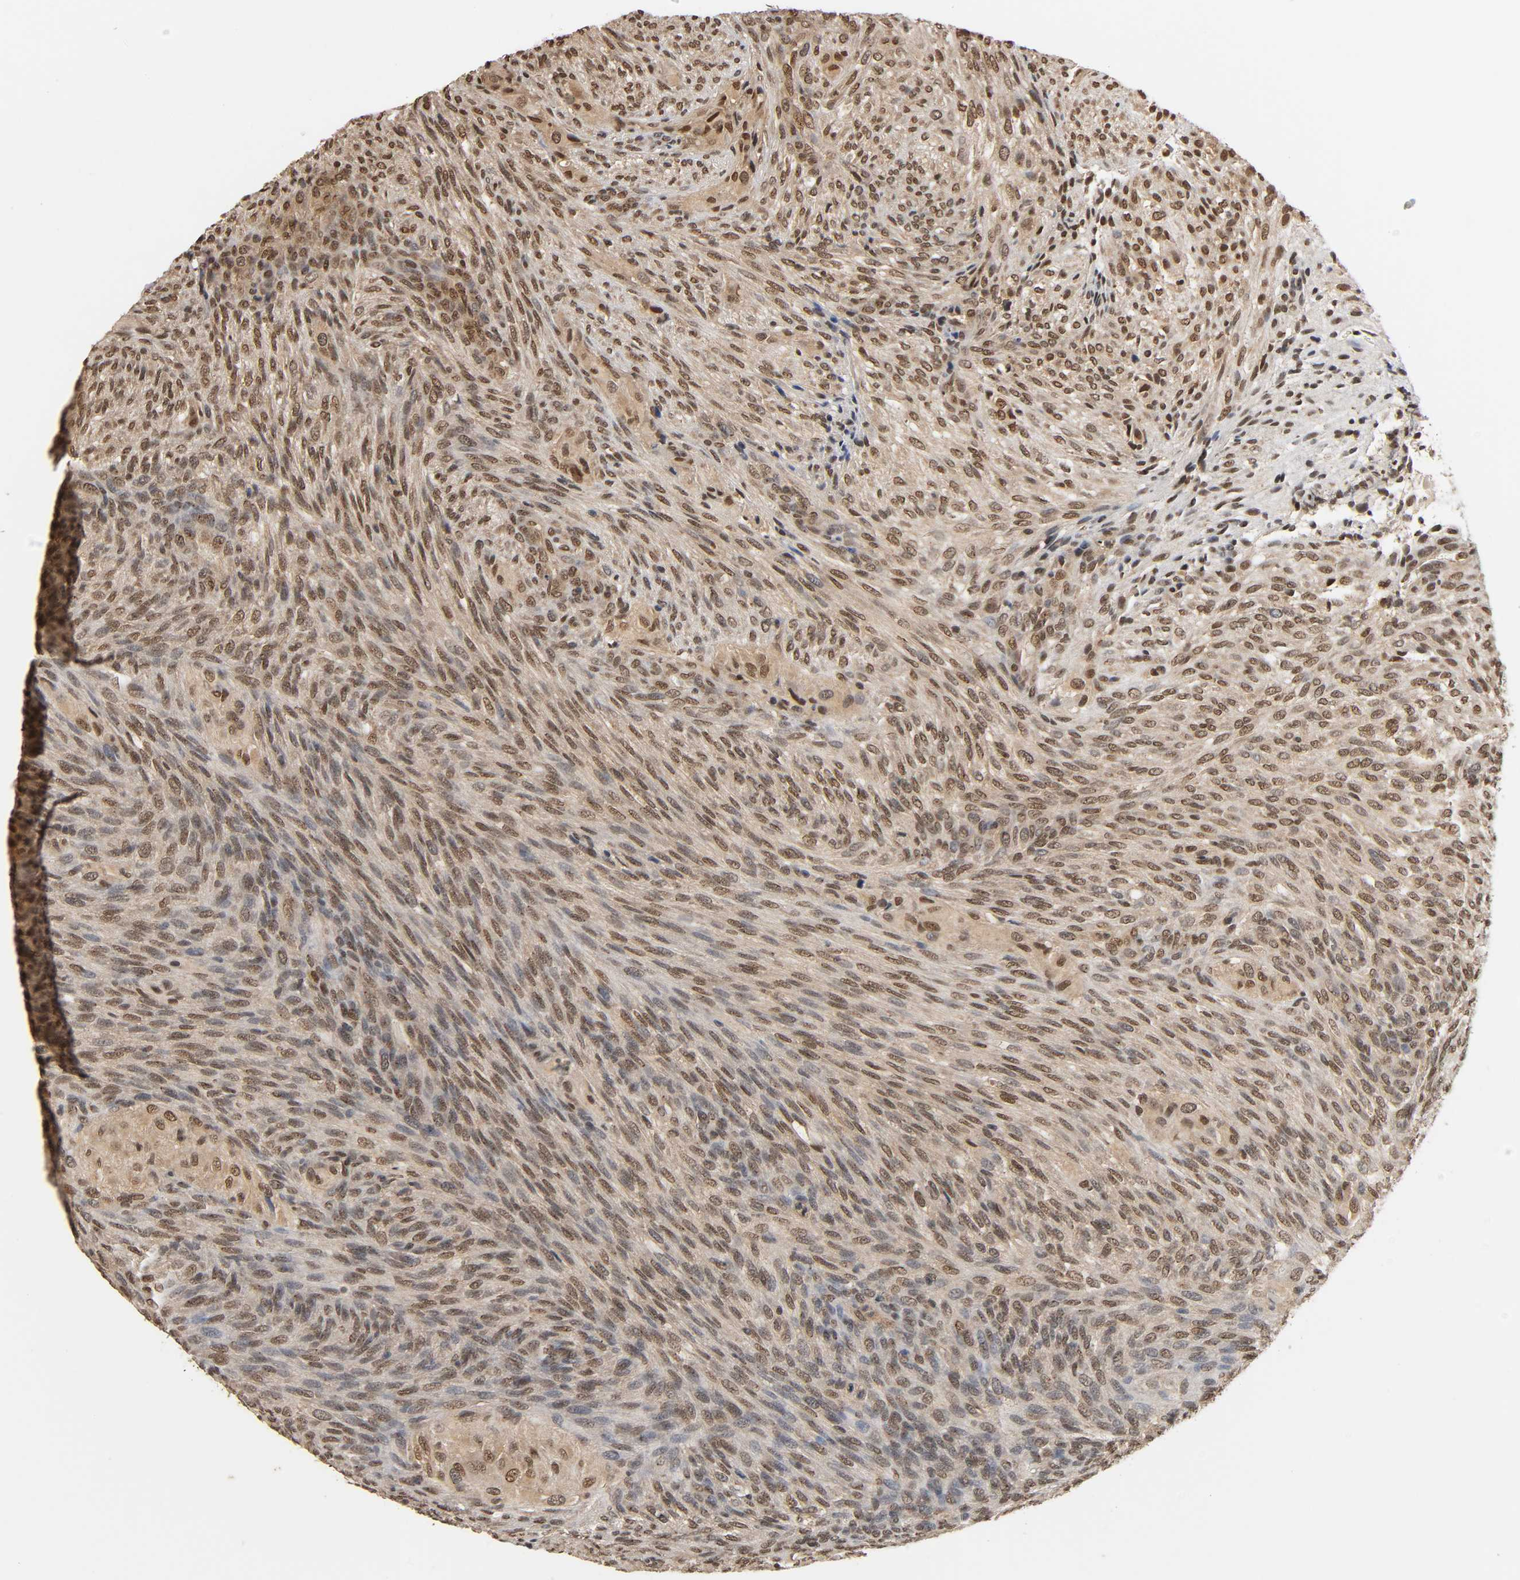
{"staining": {"intensity": "moderate", "quantity": "25%-75%", "location": "nuclear"}, "tissue": "glioma", "cell_type": "Tumor cells", "image_type": "cancer", "snomed": [{"axis": "morphology", "description": "Glioma, malignant, High grade"}, {"axis": "topography", "description": "Cerebral cortex"}], "caption": "A histopathology image of human high-grade glioma (malignant) stained for a protein demonstrates moderate nuclear brown staining in tumor cells. Ihc stains the protein of interest in brown and the nuclei are stained blue.", "gene": "UBC", "patient": {"sex": "female", "age": 55}}